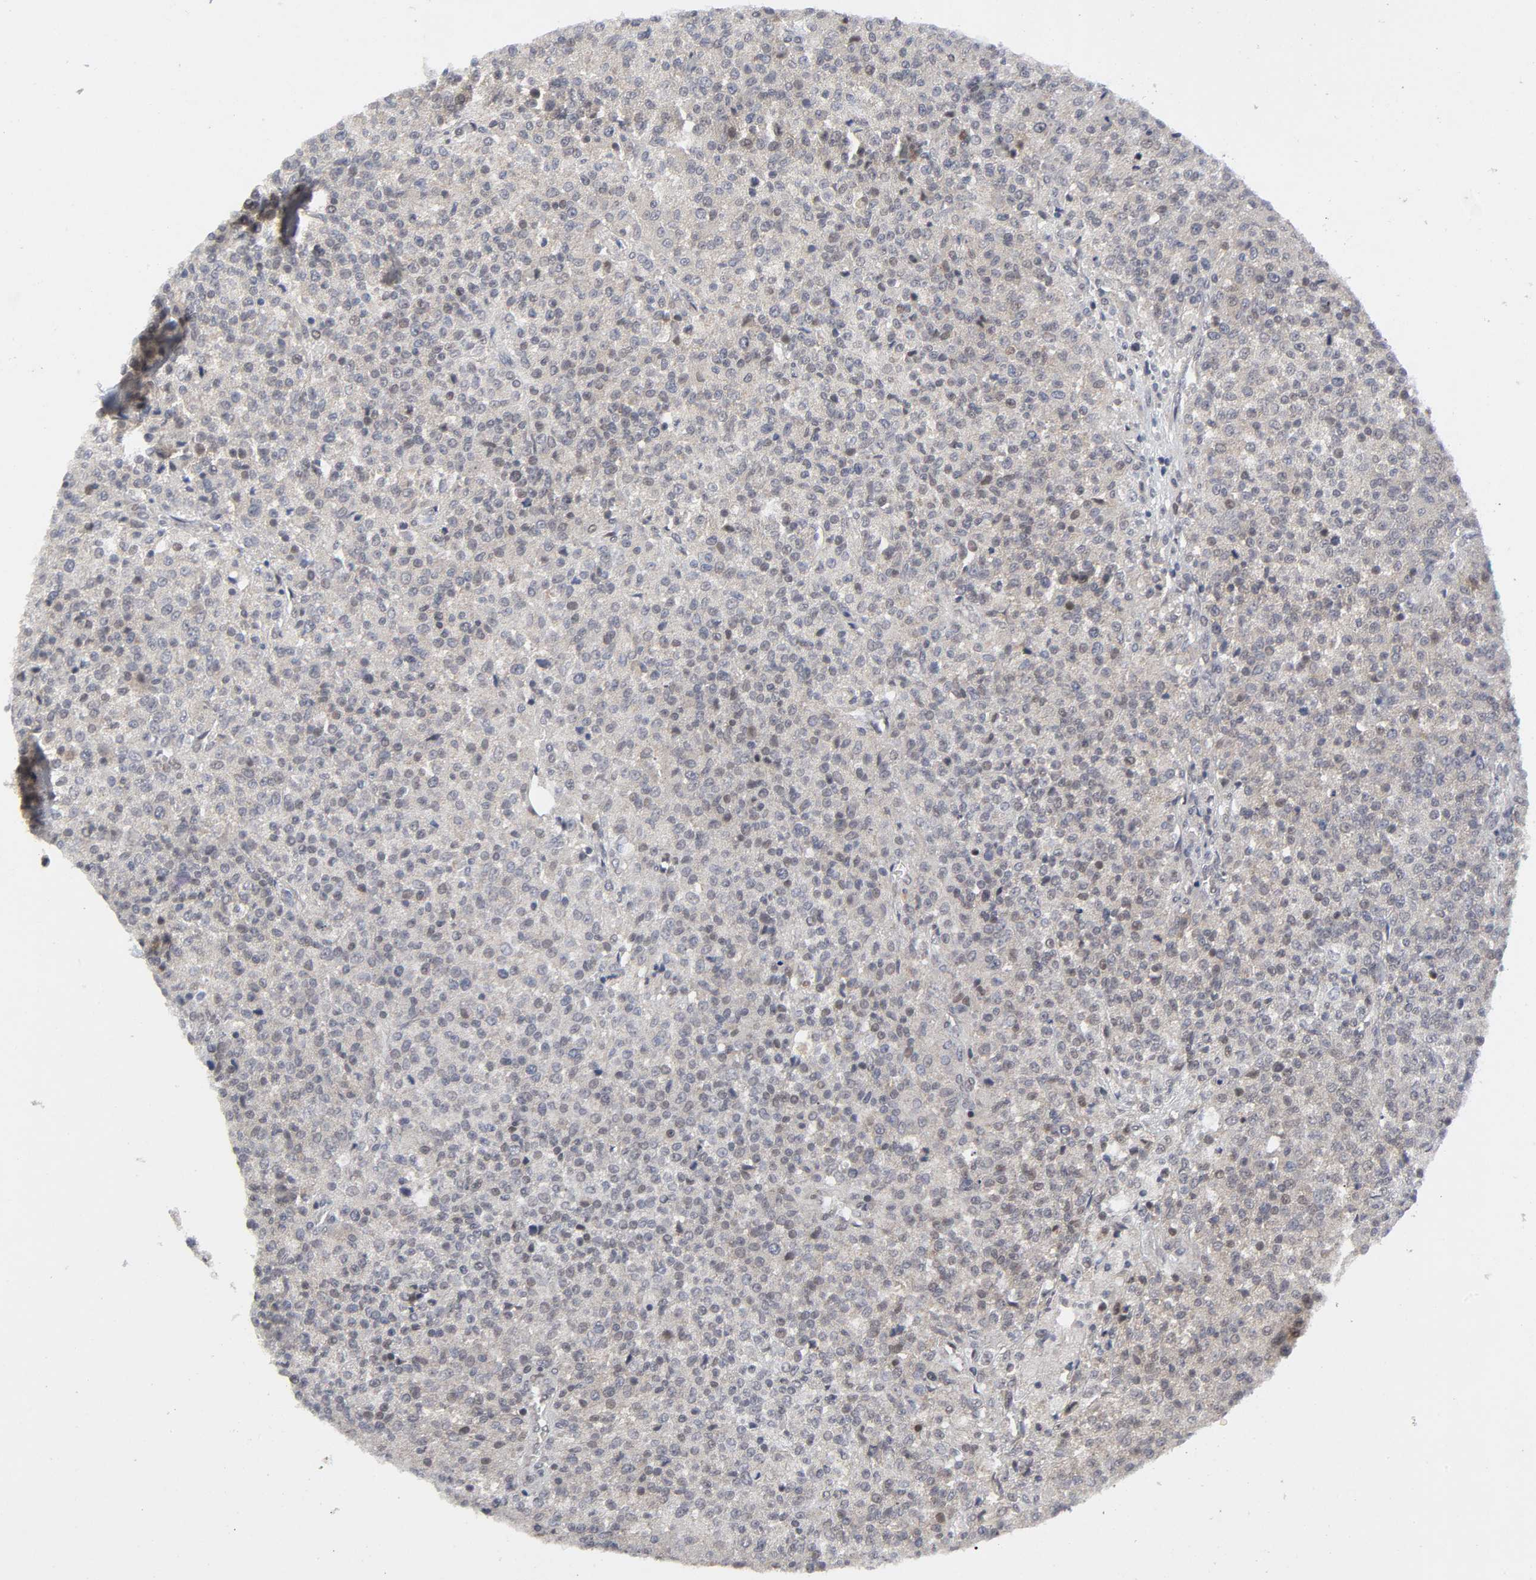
{"staining": {"intensity": "weak", "quantity": "<25%", "location": "nuclear"}, "tissue": "testis cancer", "cell_type": "Tumor cells", "image_type": "cancer", "snomed": [{"axis": "morphology", "description": "Seminoma, NOS"}, {"axis": "topography", "description": "Testis"}], "caption": "DAB (3,3'-diaminobenzidine) immunohistochemical staining of human testis seminoma exhibits no significant staining in tumor cells. (Stains: DAB (3,3'-diaminobenzidine) IHC with hematoxylin counter stain, Microscopy: brightfield microscopy at high magnification).", "gene": "ZKSCAN8", "patient": {"sex": "male", "age": 59}}